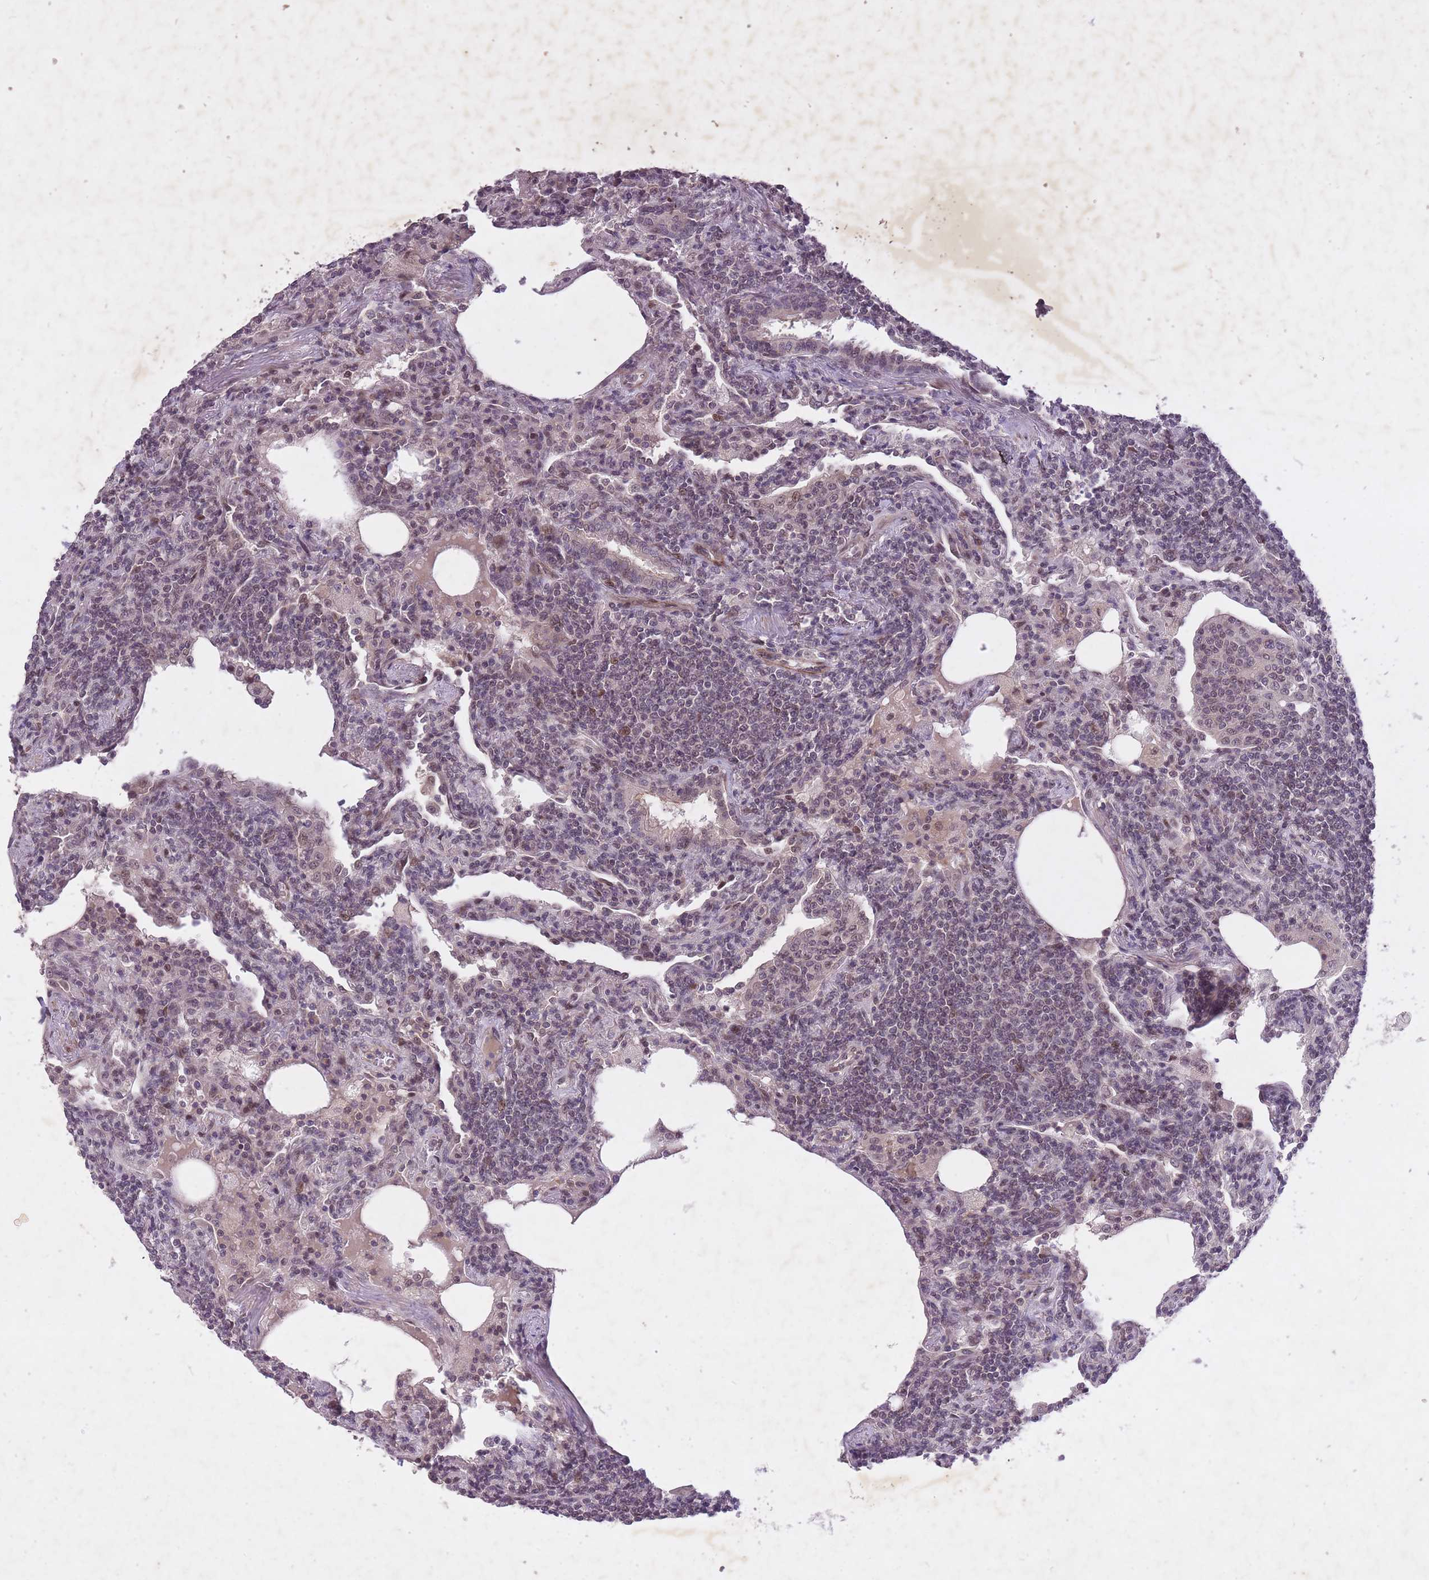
{"staining": {"intensity": "weak", "quantity": "25%-75%", "location": "nuclear"}, "tissue": "lymphoma", "cell_type": "Tumor cells", "image_type": "cancer", "snomed": [{"axis": "morphology", "description": "Malignant lymphoma, non-Hodgkin's type, Low grade"}, {"axis": "topography", "description": "Lung"}], "caption": "This image displays lymphoma stained with immunohistochemistry (IHC) to label a protein in brown. The nuclear of tumor cells show weak positivity for the protein. Nuclei are counter-stained blue.", "gene": "CBX6", "patient": {"sex": "female", "age": 71}}